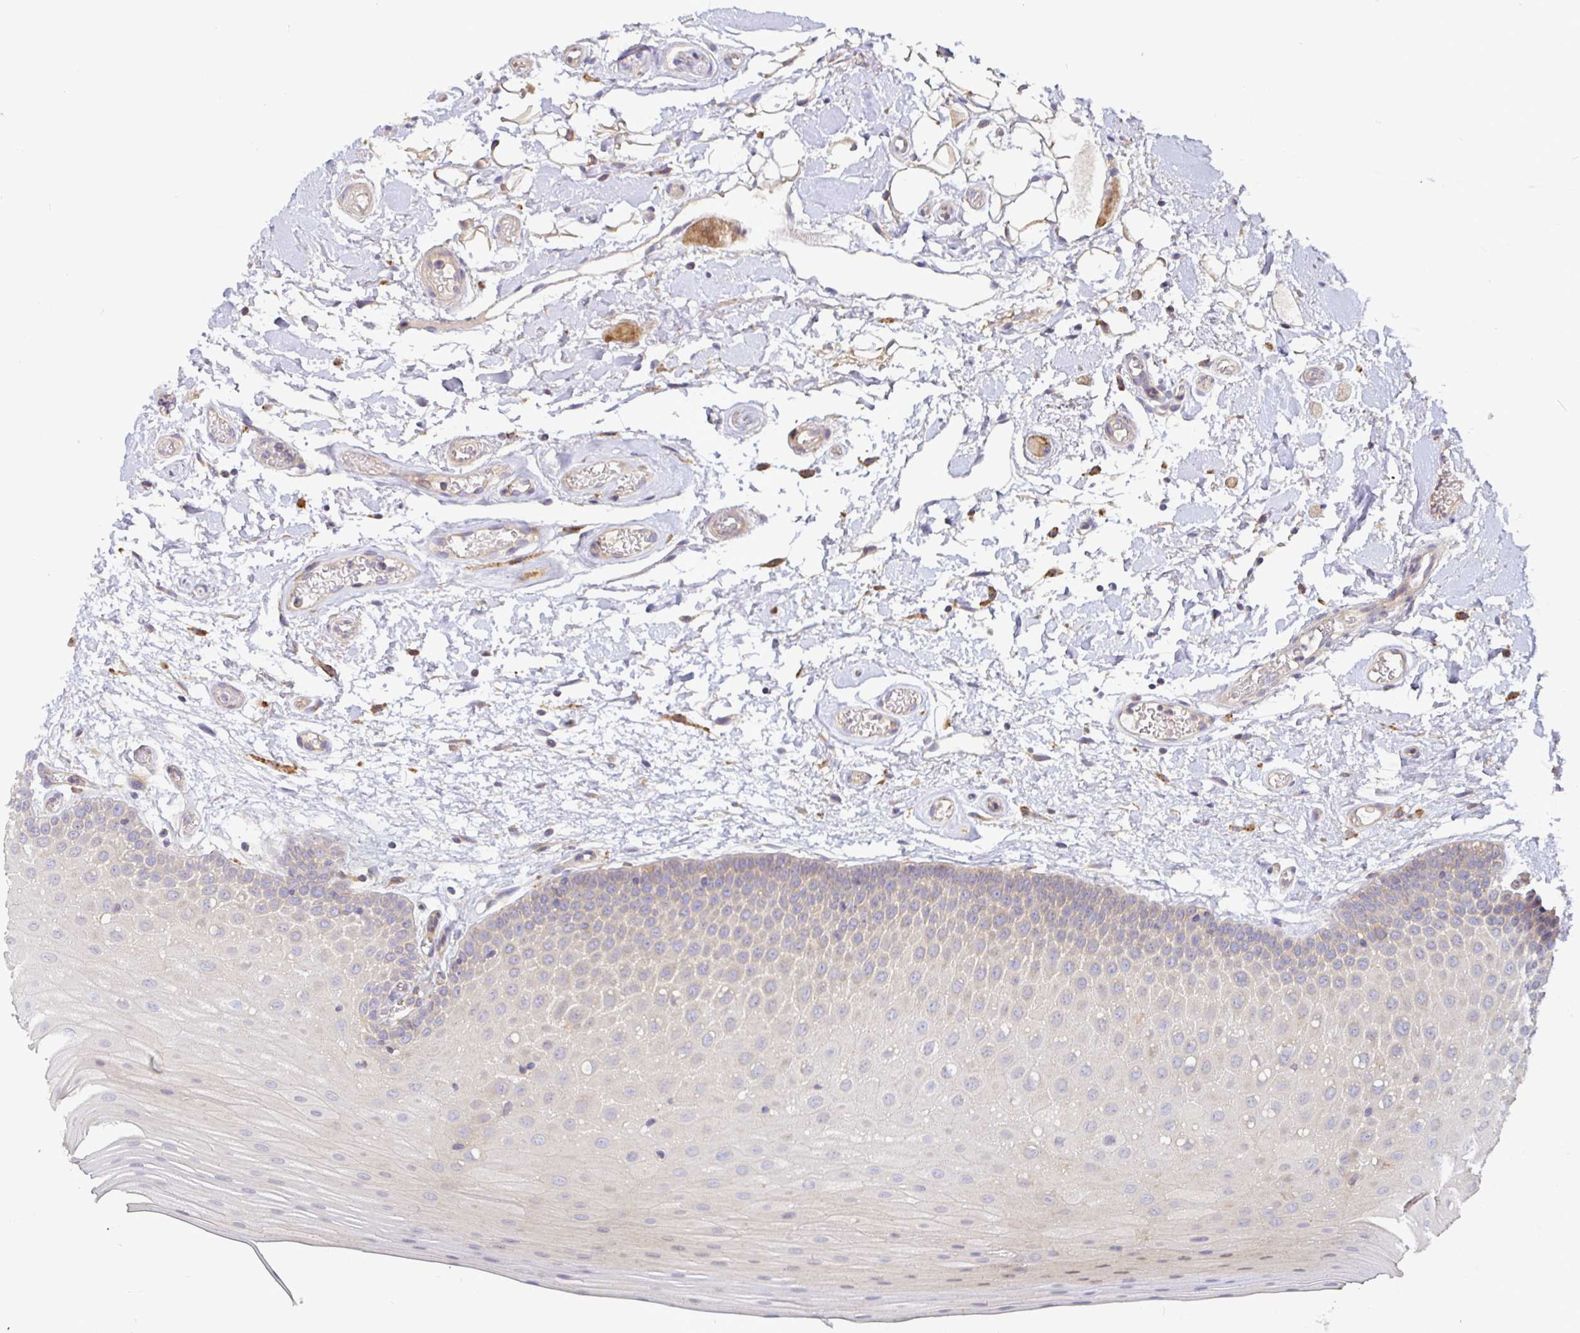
{"staining": {"intensity": "weak", "quantity": "<25%", "location": "cytoplasmic/membranous"}, "tissue": "oral mucosa", "cell_type": "Squamous epithelial cells", "image_type": "normal", "snomed": [{"axis": "morphology", "description": "Normal tissue, NOS"}, {"axis": "morphology", "description": "Squamous cell carcinoma, NOS"}, {"axis": "topography", "description": "Oral tissue"}, {"axis": "topography", "description": "Tounge, NOS"}, {"axis": "topography", "description": "Head-Neck"}], "caption": "An immunohistochemistry (IHC) image of unremarkable oral mucosa is shown. There is no staining in squamous epithelial cells of oral mucosa. (DAB immunohistochemistry (IHC) visualized using brightfield microscopy, high magnification).", "gene": "SNX8", "patient": {"sex": "male", "age": 62}}